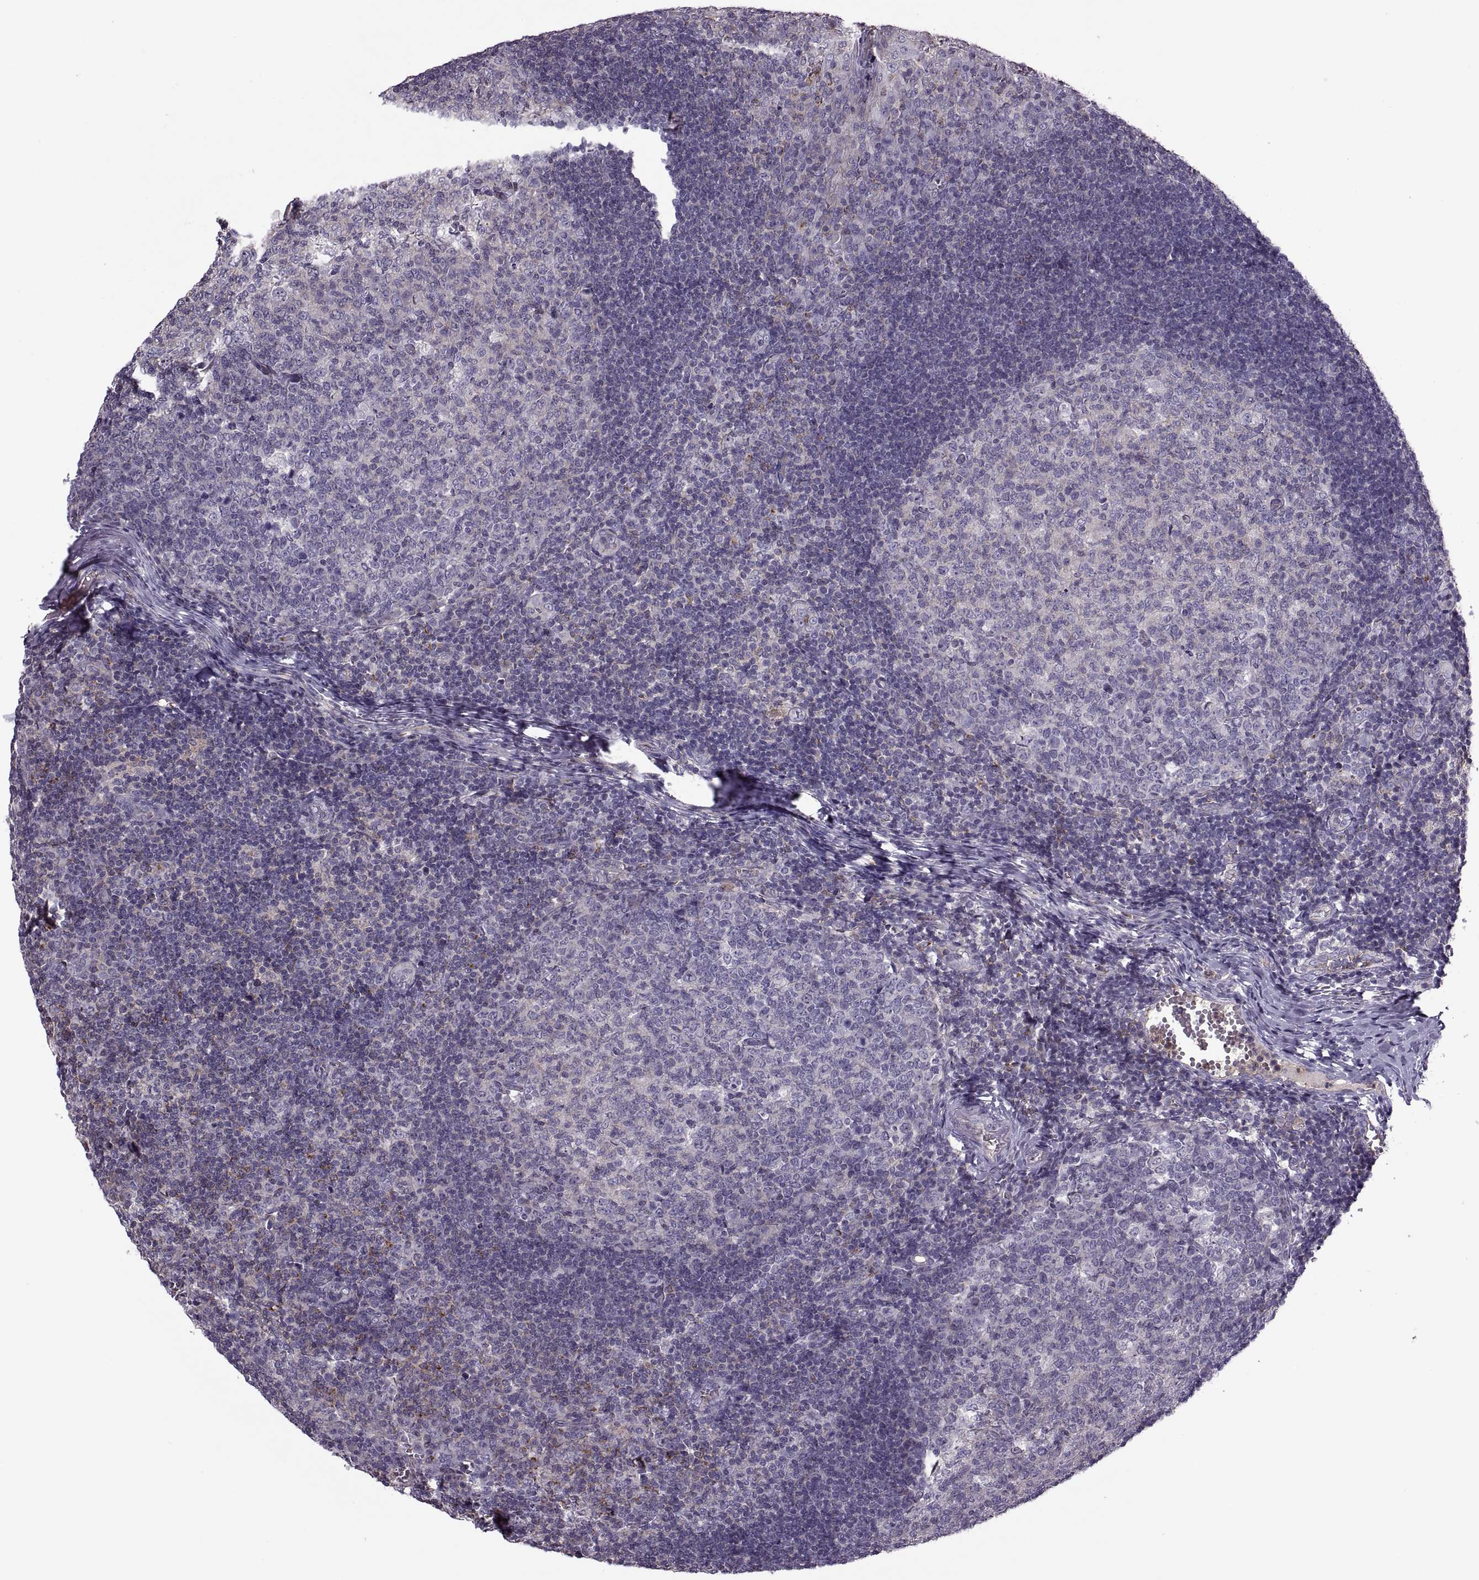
{"staining": {"intensity": "negative", "quantity": "none", "location": "none"}, "tissue": "tonsil", "cell_type": "Germinal center cells", "image_type": "normal", "snomed": [{"axis": "morphology", "description": "Normal tissue, NOS"}, {"axis": "topography", "description": "Tonsil"}], "caption": "Germinal center cells show no significant protein positivity in normal tonsil. (Brightfield microscopy of DAB (3,3'-diaminobenzidine) immunohistochemistry (IHC) at high magnification).", "gene": "SLC2A14", "patient": {"sex": "female", "age": 13}}